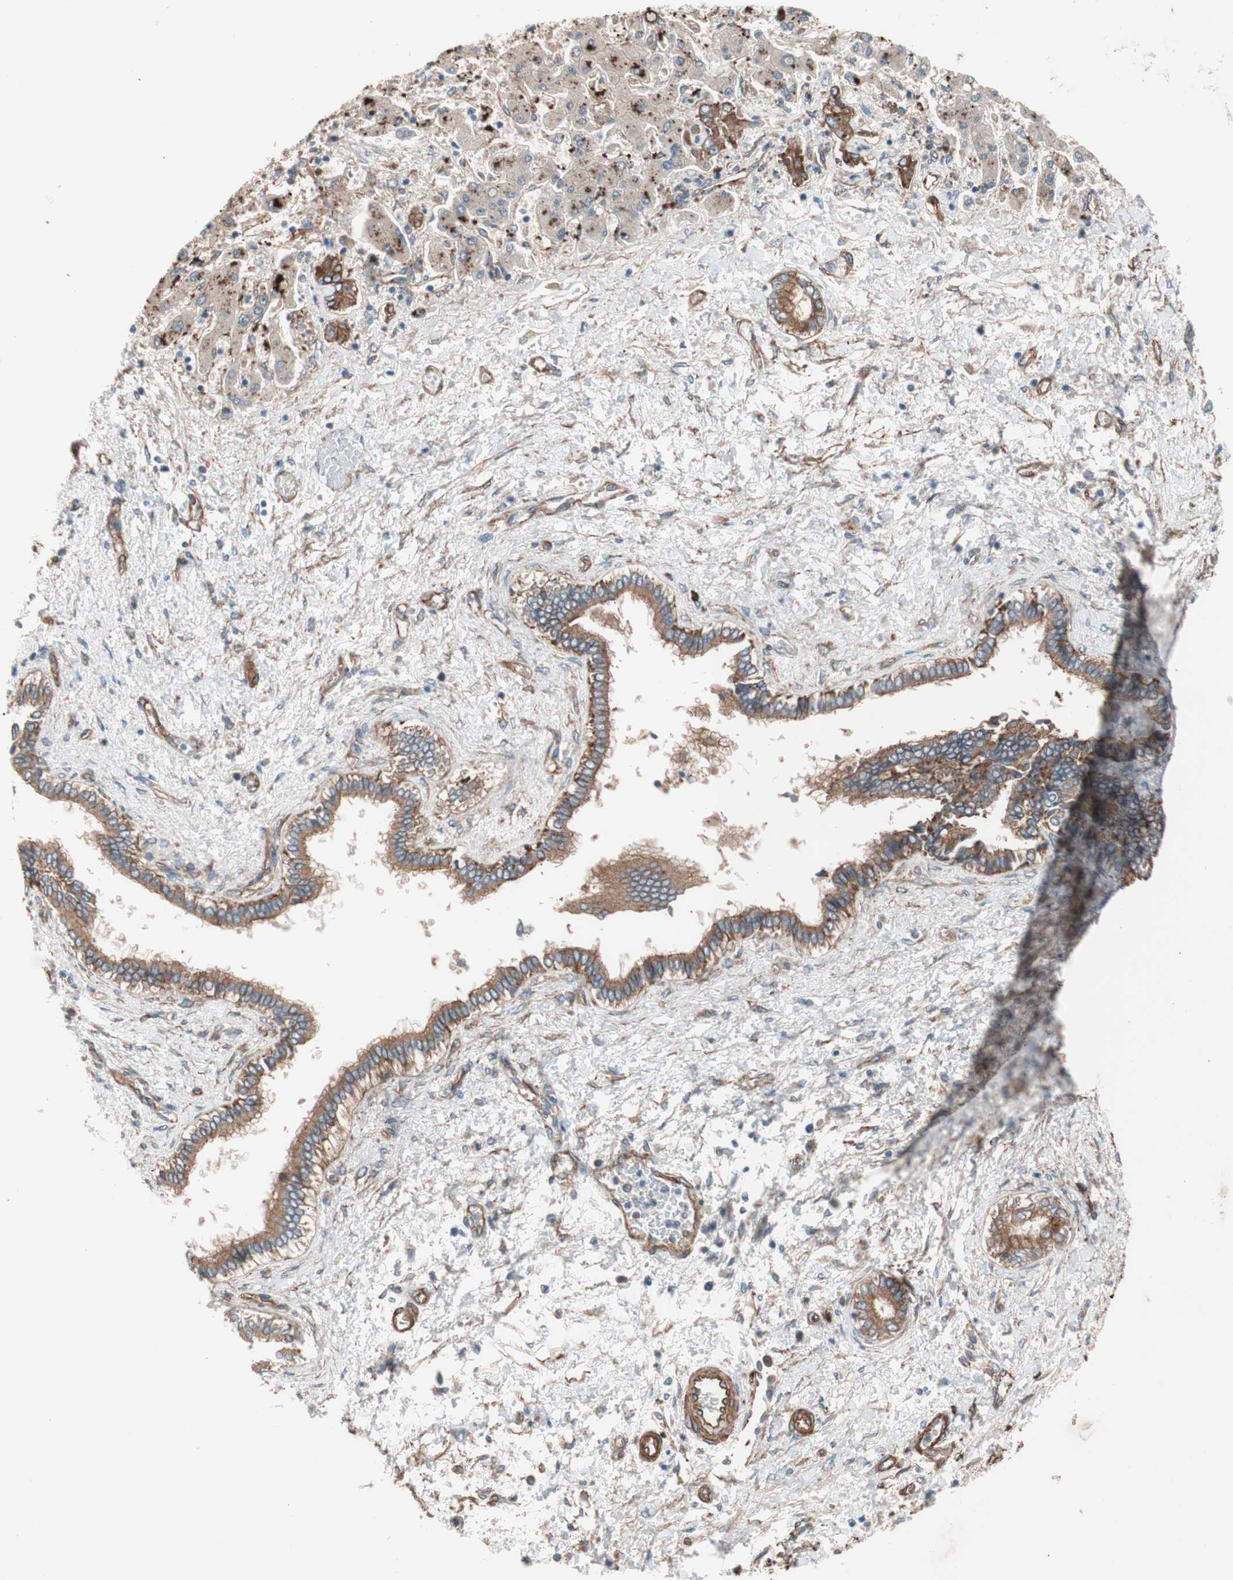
{"staining": {"intensity": "moderate", "quantity": "25%-75%", "location": "cytoplasmic/membranous"}, "tissue": "liver cancer", "cell_type": "Tumor cells", "image_type": "cancer", "snomed": [{"axis": "morphology", "description": "Cholangiocarcinoma"}, {"axis": "topography", "description": "Liver"}], "caption": "Human liver cancer (cholangiocarcinoma) stained with a protein marker demonstrates moderate staining in tumor cells.", "gene": "SPINT1", "patient": {"sex": "male", "age": 50}}